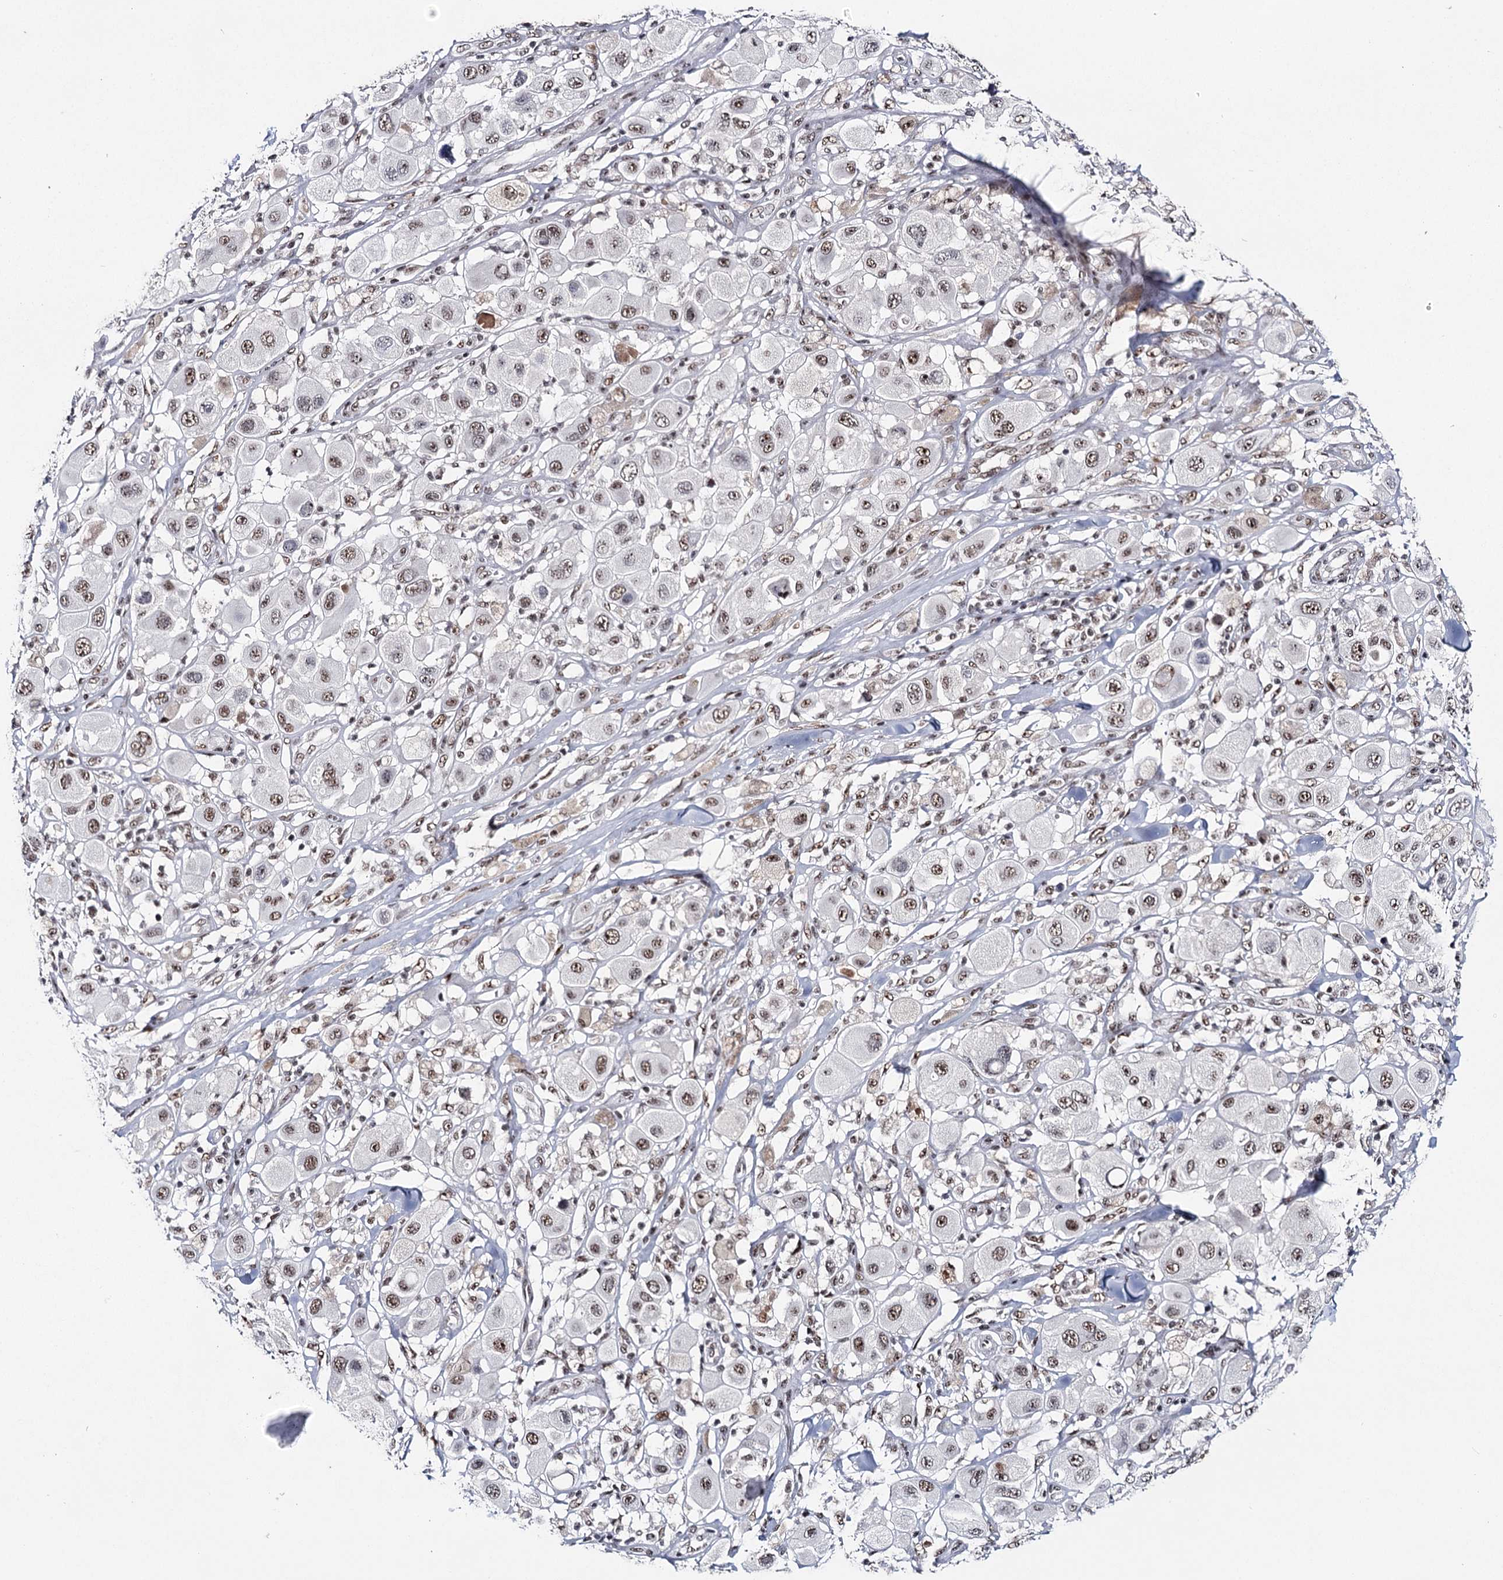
{"staining": {"intensity": "moderate", "quantity": ">75%", "location": "nuclear"}, "tissue": "melanoma", "cell_type": "Tumor cells", "image_type": "cancer", "snomed": [{"axis": "morphology", "description": "Malignant melanoma, Metastatic site"}, {"axis": "topography", "description": "Skin"}], "caption": "This is an image of immunohistochemistry (IHC) staining of melanoma, which shows moderate positivity in the nuclear of tumor cells.", "gene": "SCAF8", "patient": {"sex": "male", "age": 41}}